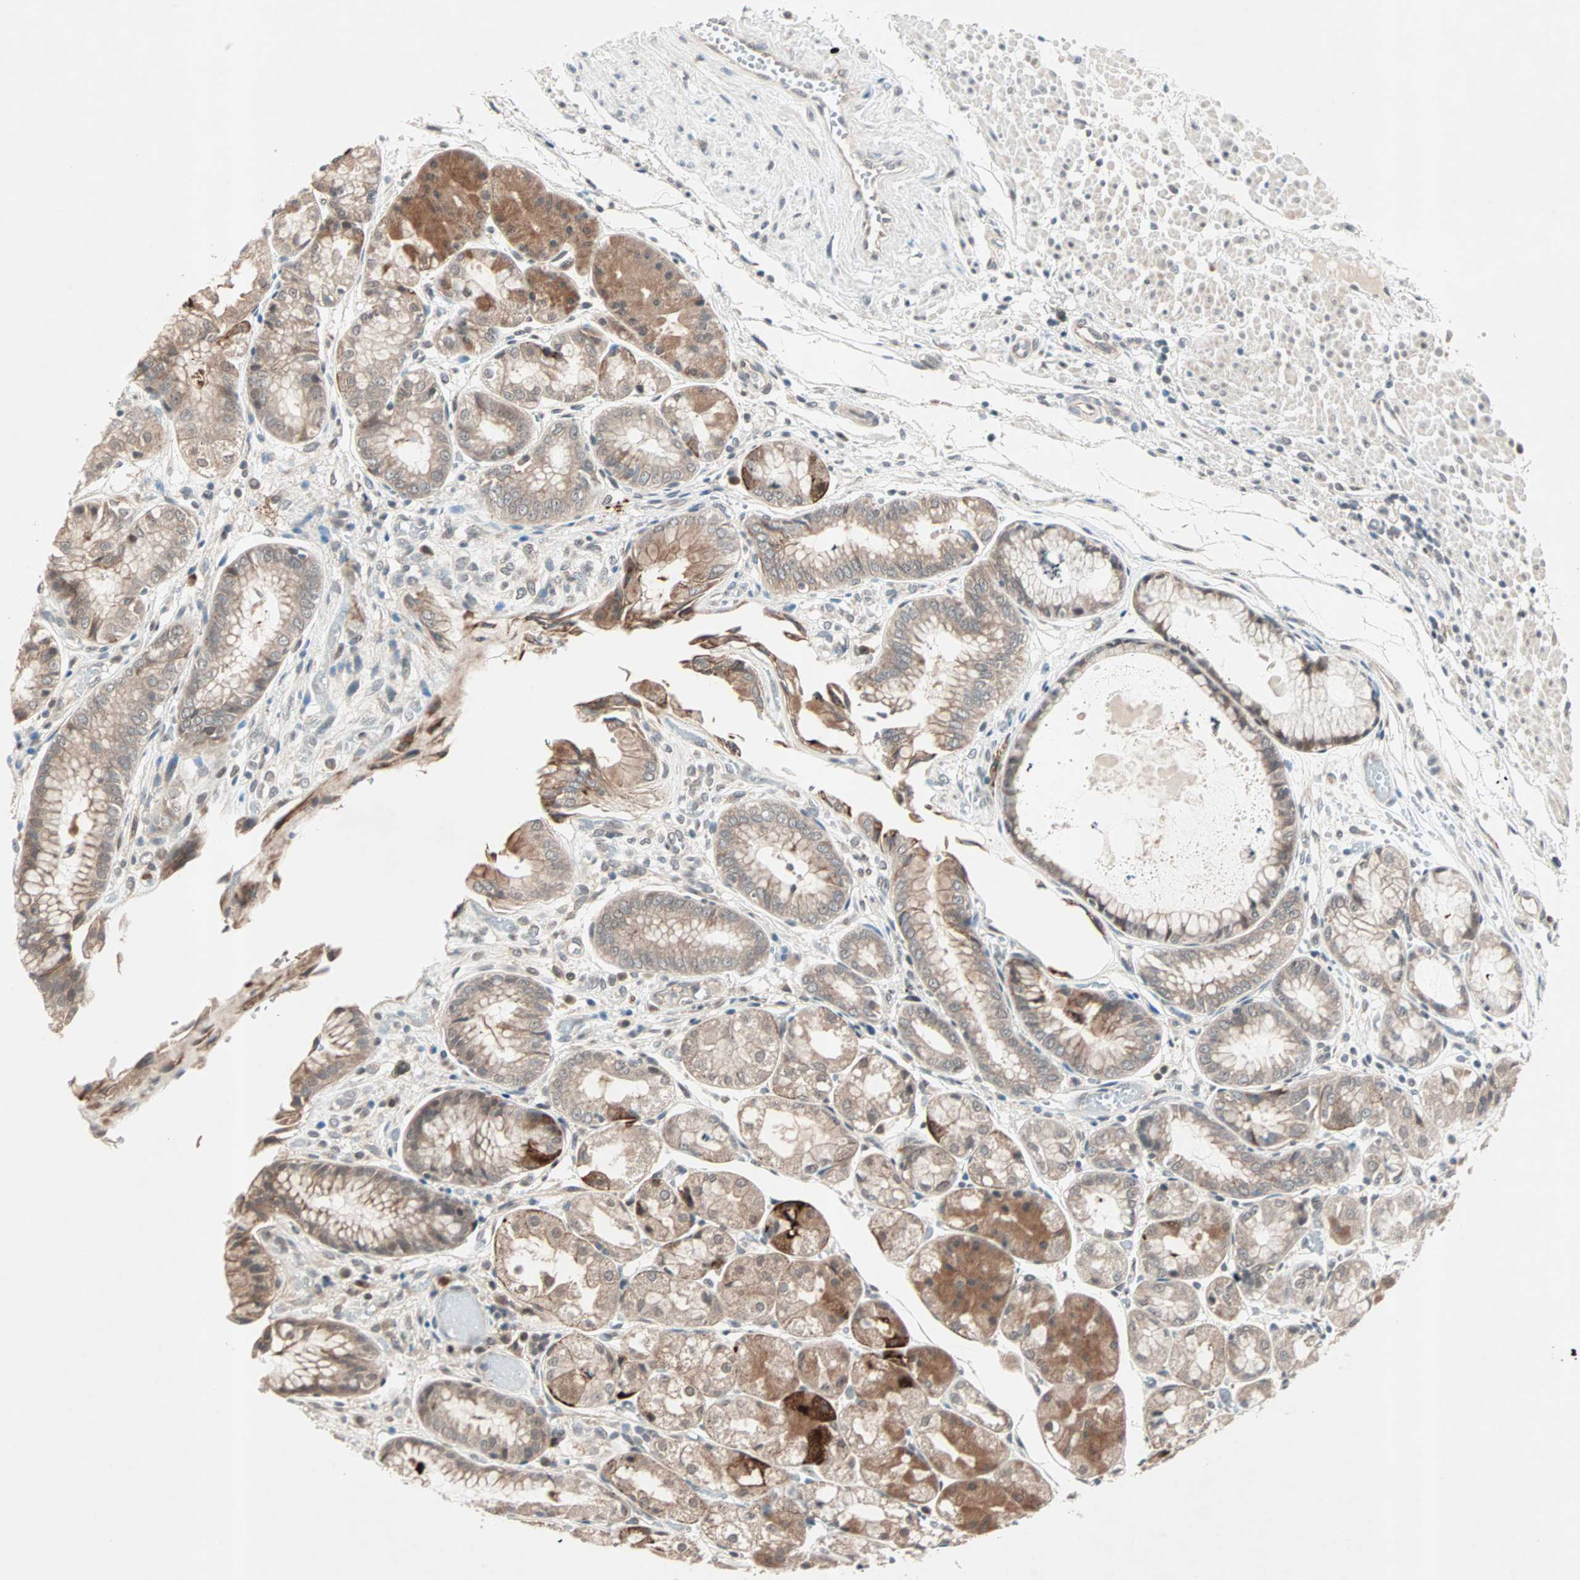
{"staining": {"intensity": "moderate", "quantity": "25%-75%", "location": "cytoplasmic/membranous"}, "tissue": "stomach", "cell_type": "Glandular cells", "image_type": "normal", "snomed": [{"axis": "morphology", "description": "Normal tissue, NOS"}, {"axis": "topography", "description": "Stomach, upper"}], "caption": "High-magnification brightfield microscopy of normal stomach stained with DAB (brown) and counterstained with hematoxylin (blue). glandular cells exhibit moderate cytoplasmic/membranous staining is seen in about25%-75% of cells.", "gene": "PGBD1", "patient": {"sex": "male", "age": 72}}